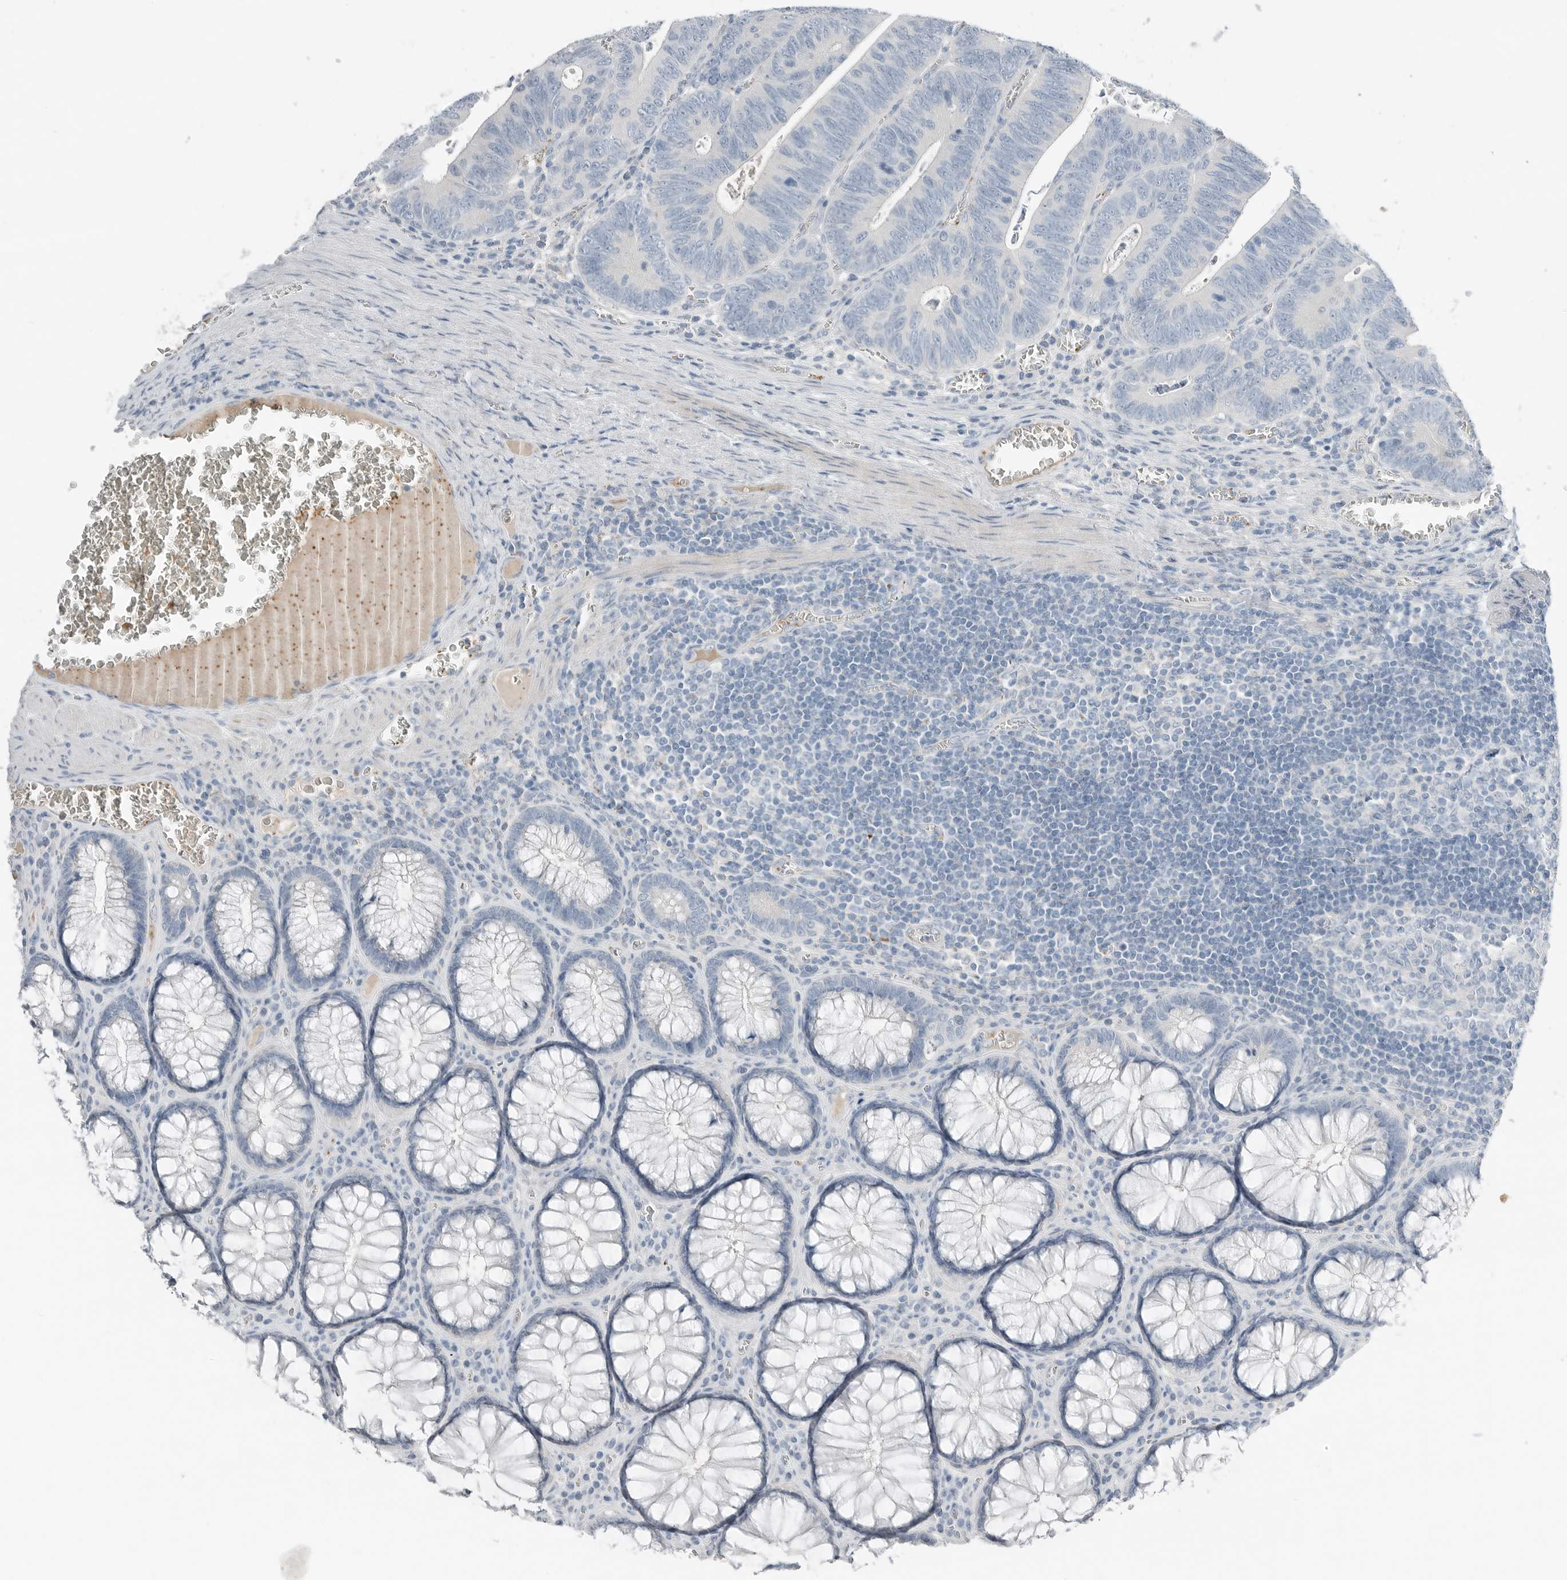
{"staining": {"intensity": "negative", "quantity": "none", "location": "none"}, "tissue": "colorectal cancer", "cell_type": "Tumor cells", "image_type": "cancer", "snomed": [{"axis": "morphology", "description": "Inflammation, NOS"}, {"axis": "morphology", "description": "Adenocarcinoma, NOS"}, {"axis": "topography", "description": "Colon"}], "caption": "Tumor cells show no significant protein positivity in colorectal adenocarcinoma. The staining is performed using DAB (3,3'-diaminobenzidine) brown chromogen with nuclei counter-stained in using hematoxylin.", "gene": "SERPINB7", "patient": {"sex": "male", "age": 72}}